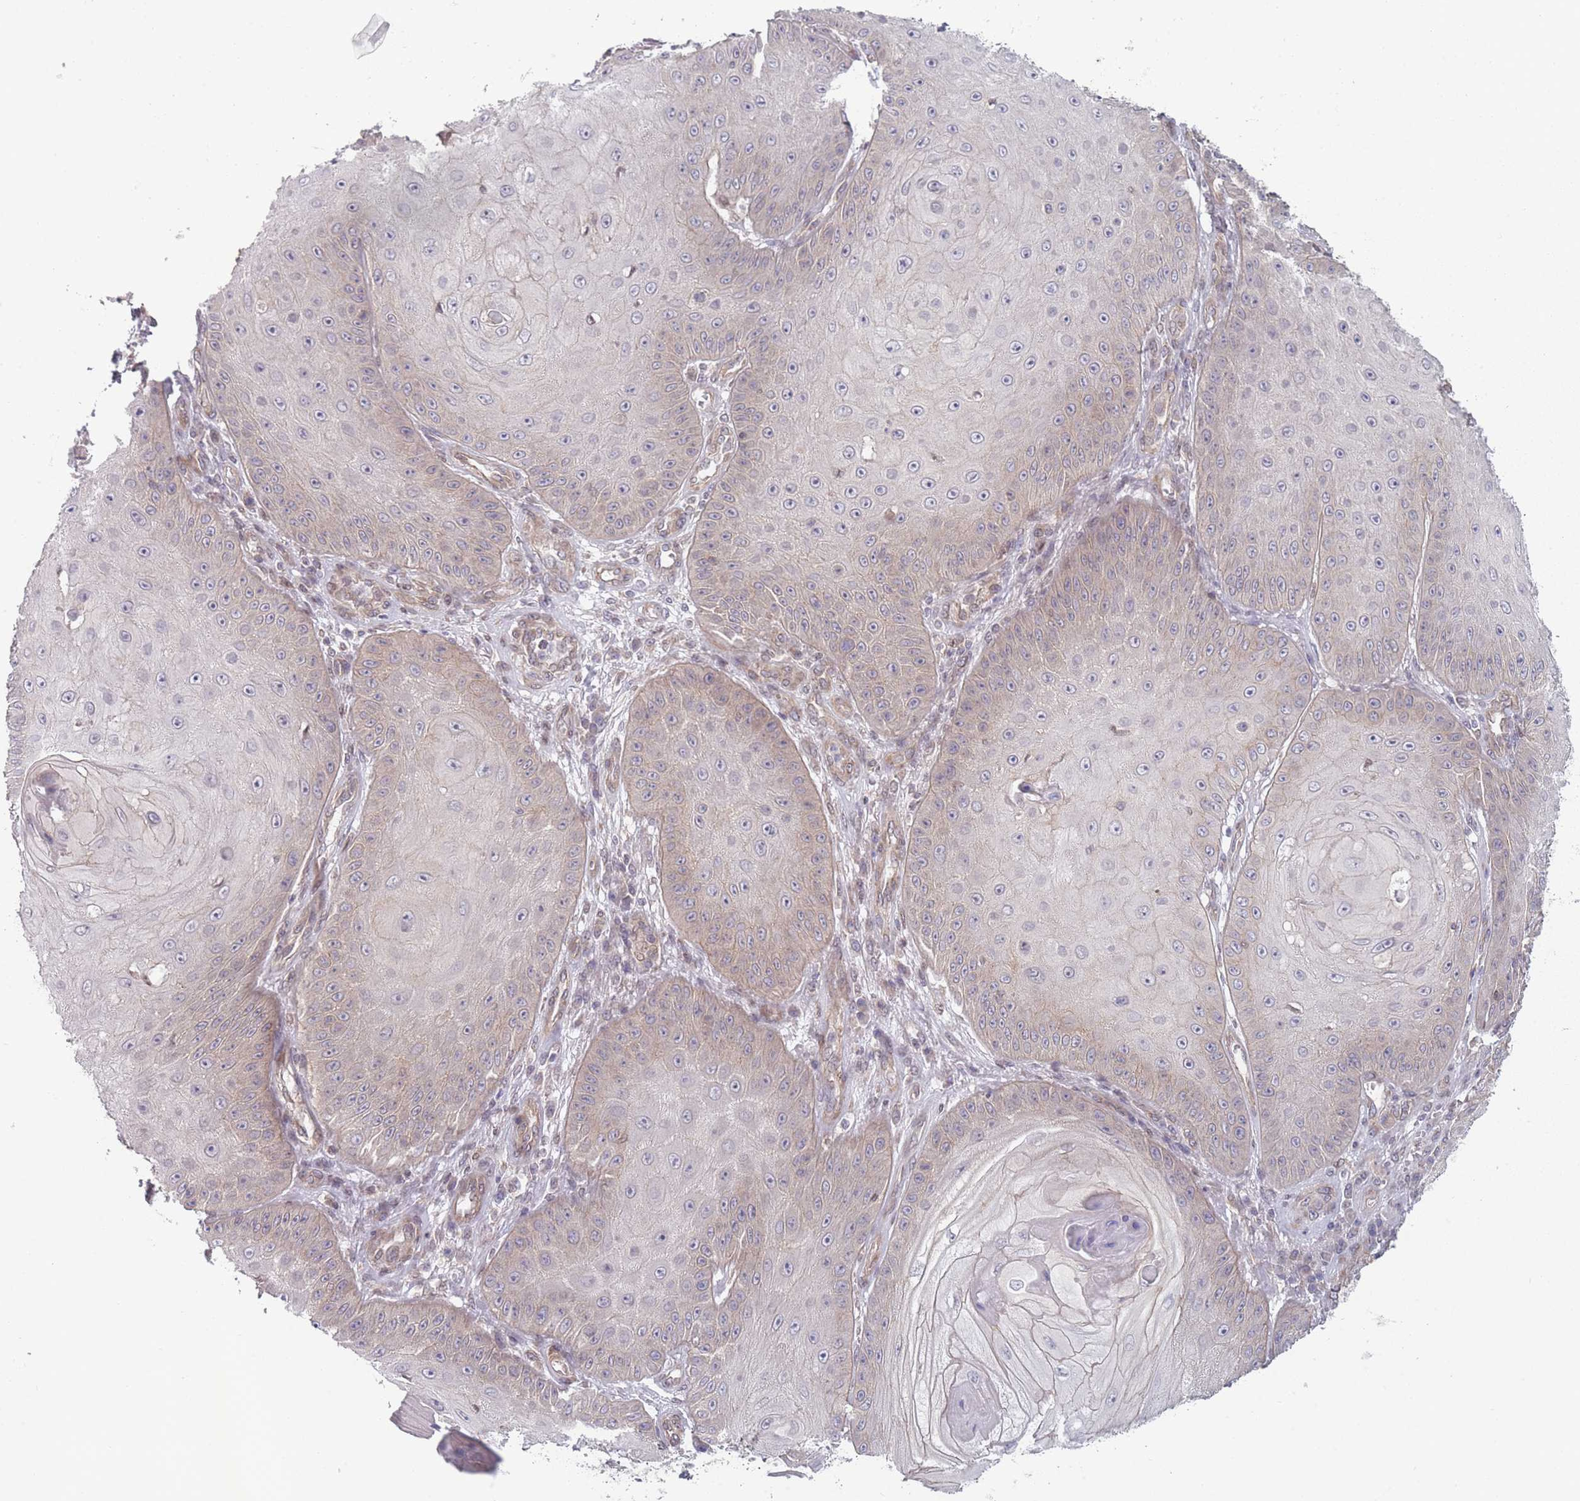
{"staining": {"intensity": "weak", "quantity": "25%-75%", "location": "cytoplasmic/membranous"}, "tissue": "skin cancer", "cell_type": "Tumor cells", "image_type": "cancer", "snomed": [{"axis": "morphology", "description": "Squamous cell carcinoma, NOS"}, {"axis": "topography", "description": "Skin"}], "caption": "Tumor cells exhibit low levels of weak cytoplasmic/membranous staining in approximately 25%-75% of cells in squamous cell carcinoma (skin).", "gene": "VRK2", "patient": {"sex": "male", "age": 70}}